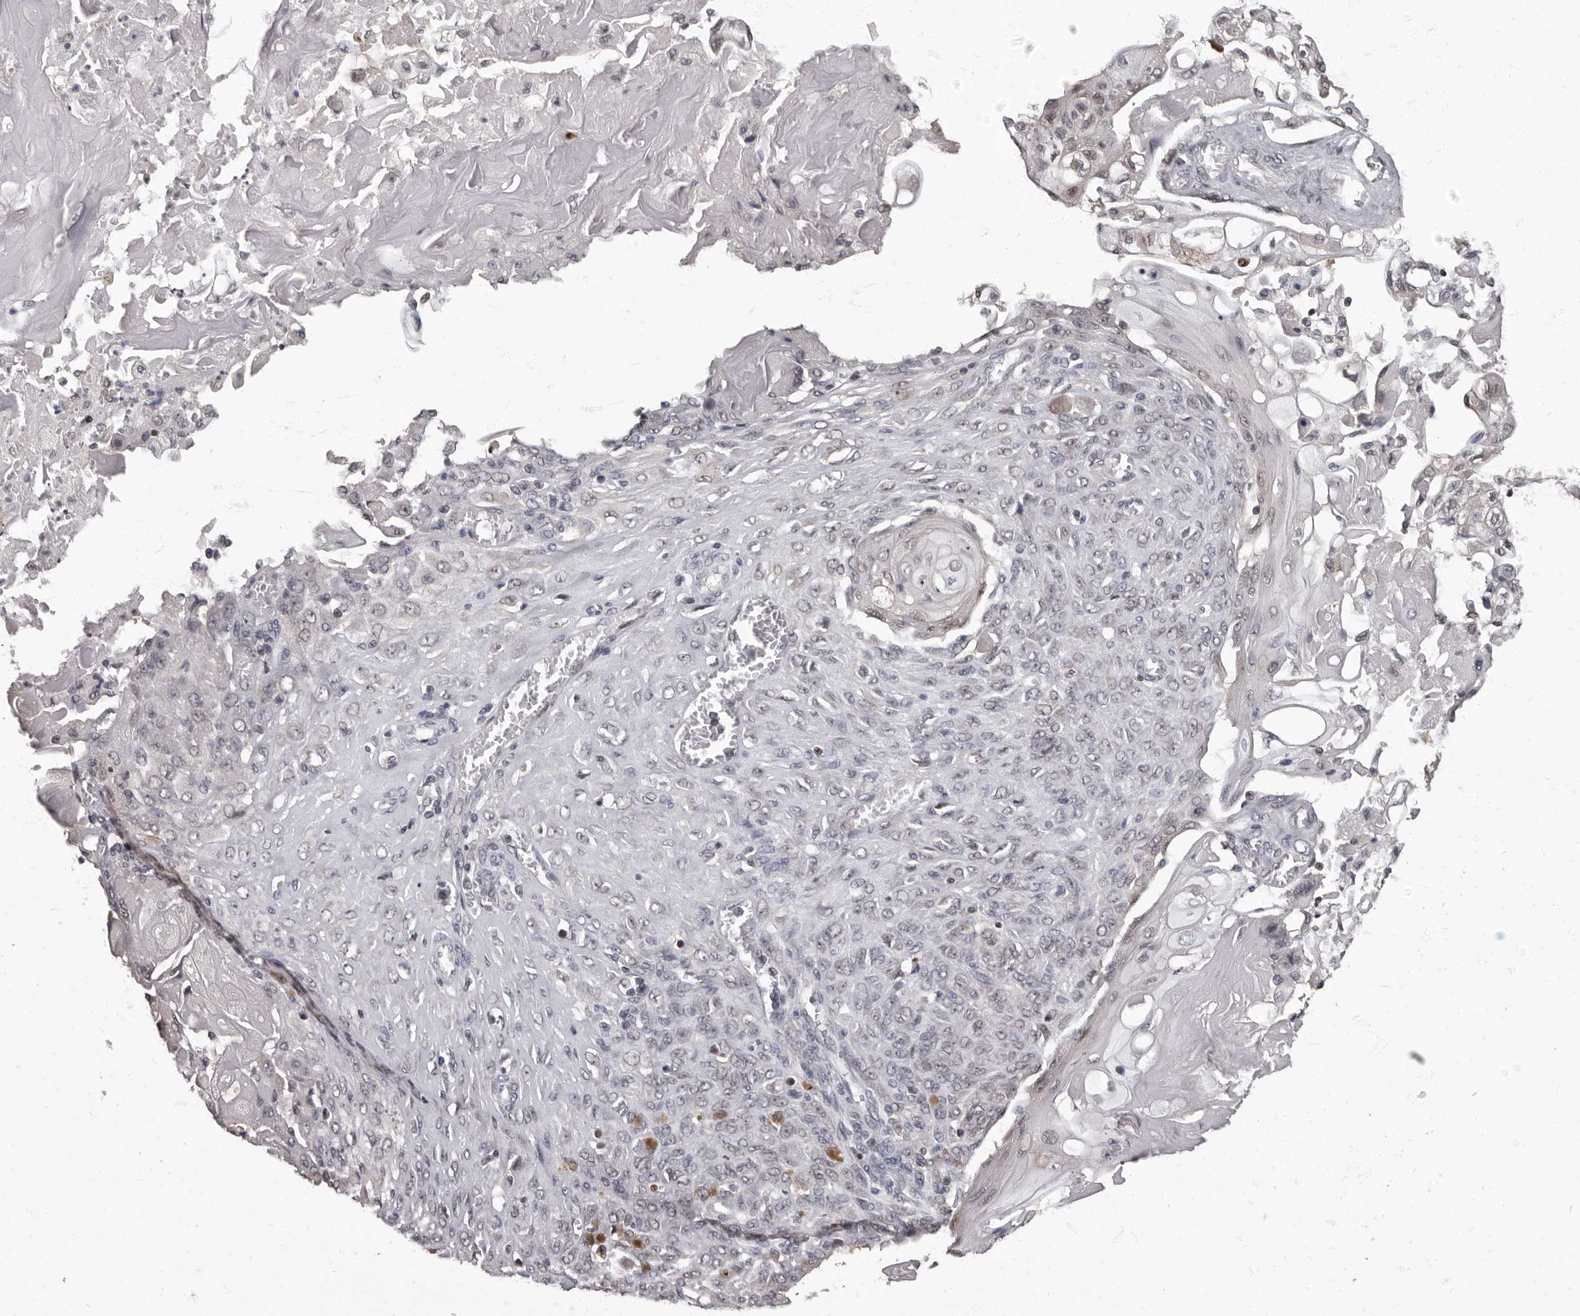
{"staining": {"intensity": "weak", "quantity": "25%-75%", "location": "nuclear"}, "tissue": "endometrial cancer", "cell_type": "Tumor cells", "image_type": "cancer", "snomed": [{"axis": "morphology", "description": "Adenocarcinoma, NOS"}, {"axis": "topography", "description": "Endometrium"}], "caption": "DAB immunohistochemical staining of endometrial adenocarcinoma reveals weak nuclear protein positivity in approximately 25%-75% of tumor cells.", "gene": "C1orf50", "patient": {"sex": "female", "age": 32}}